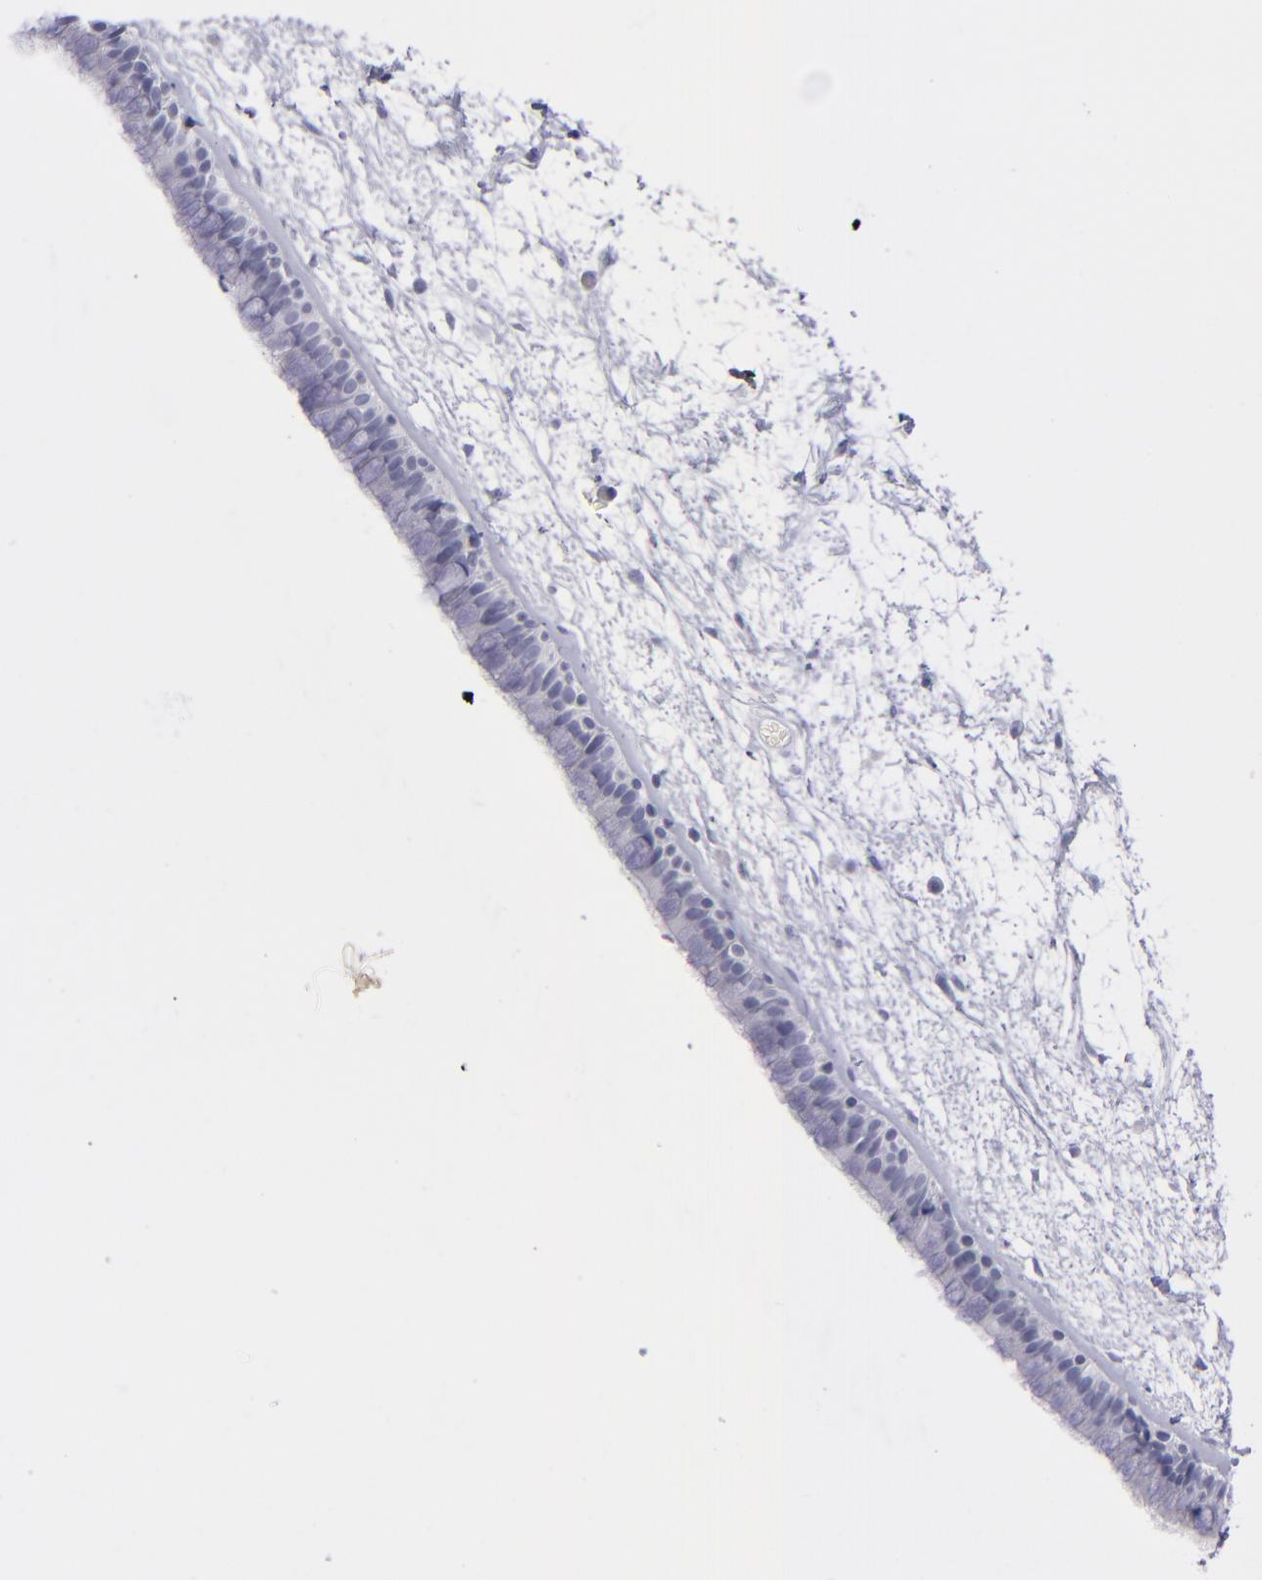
{"staining": {"intensity": "negative", "quantity": "none", "location": "none"}, "tissue": "nasopharynx", "cell_type": "Respiratory epithelial cells", "image_type": "normal", "snomed": [{"axis": "morphology", "description": "Normal tissue, NOS"}, {"axis": "morphology", "description": "Inflammation, NOS"}, {"axis": "topography", "description": "Nasopharynx"}], "caption": "The photomicrograph demonstrates no staining of respiratory epithelial cells in normal nasopharynx.", "gene": "MYH11", "patient": {"sex": "male", "age": 48}}